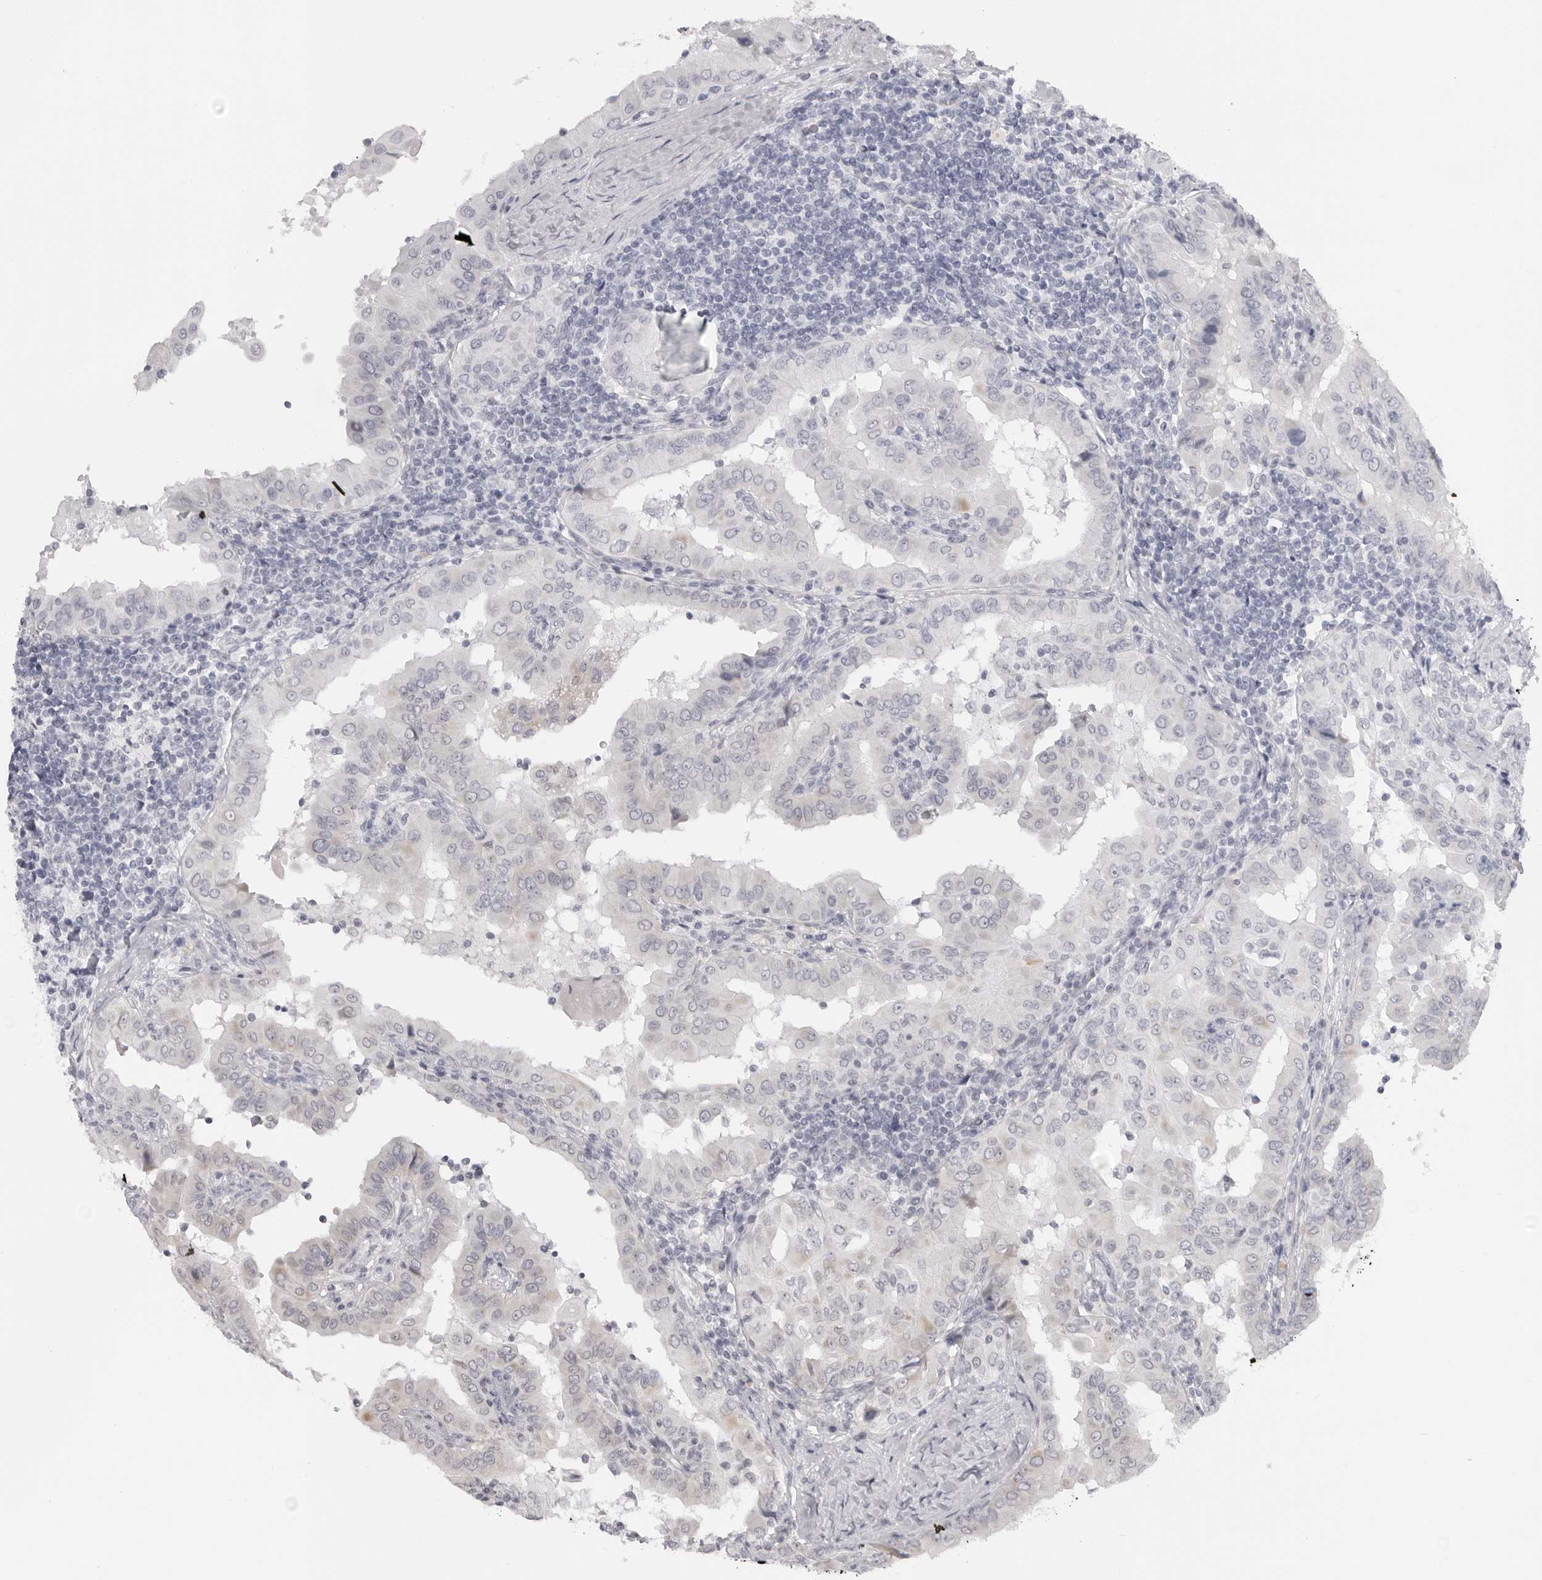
{"staining": {"intensity": "negative", "quantity": "none", "location": "none"}, "tissue": "thyroid cancer", "cell_type": "Tumor cells", "image_type": "cancer", "snomed": [{"axis": "morphology", "description": "Papillary adenocarcinoma, NOS"}, {"axis": "topography", "description": "Thyroid gland"}], "caption": "IHC of human thyroid papillary adenocarcinoma reveals no staining in tumor cells. (Immunohistochemistry (ihc), brightfield microscopy, high magnification).", "gene": "ACP6", "patient": {"sex": "male", "age": 33}}